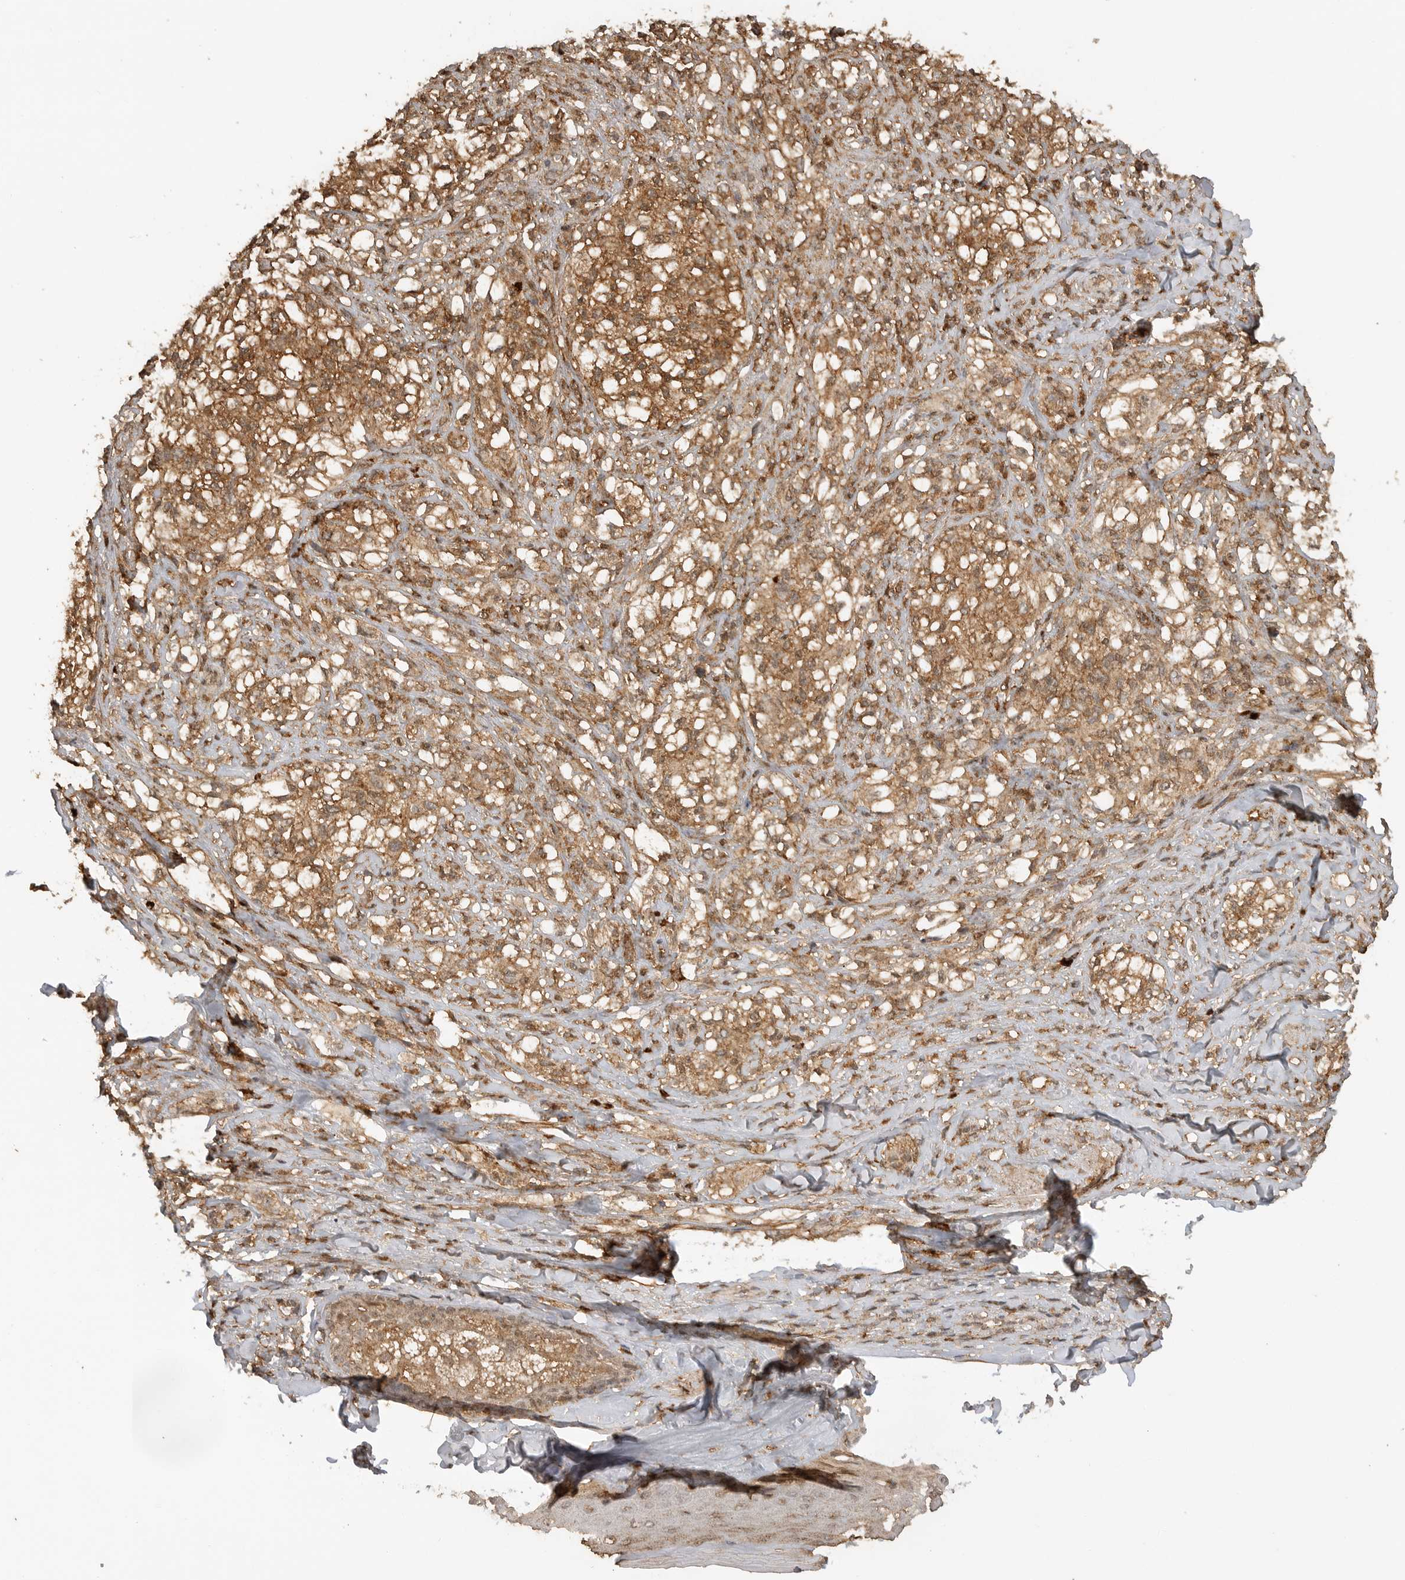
{"staining": {"intensity": "moderate", "quantity": ">75%", "location": "cytoplasmic/membranous"}, "tissue": "melanoma", "cell_type": "Tumor cells", "image_type": "cancer", "snomed": [{"axis": "morphology", "description": "Malignant melanoma, NOS"}, {"axis": "topography", "description": "Skin of head"}], "caption": "DAB immunohistochemical staining of human malignant melanoma shows moderate cytoplasmic/membranous protein expression in about >75% of tumor cells.", "gene": "ICOSLG", "patient": {"sex": "male", "age": 83}}